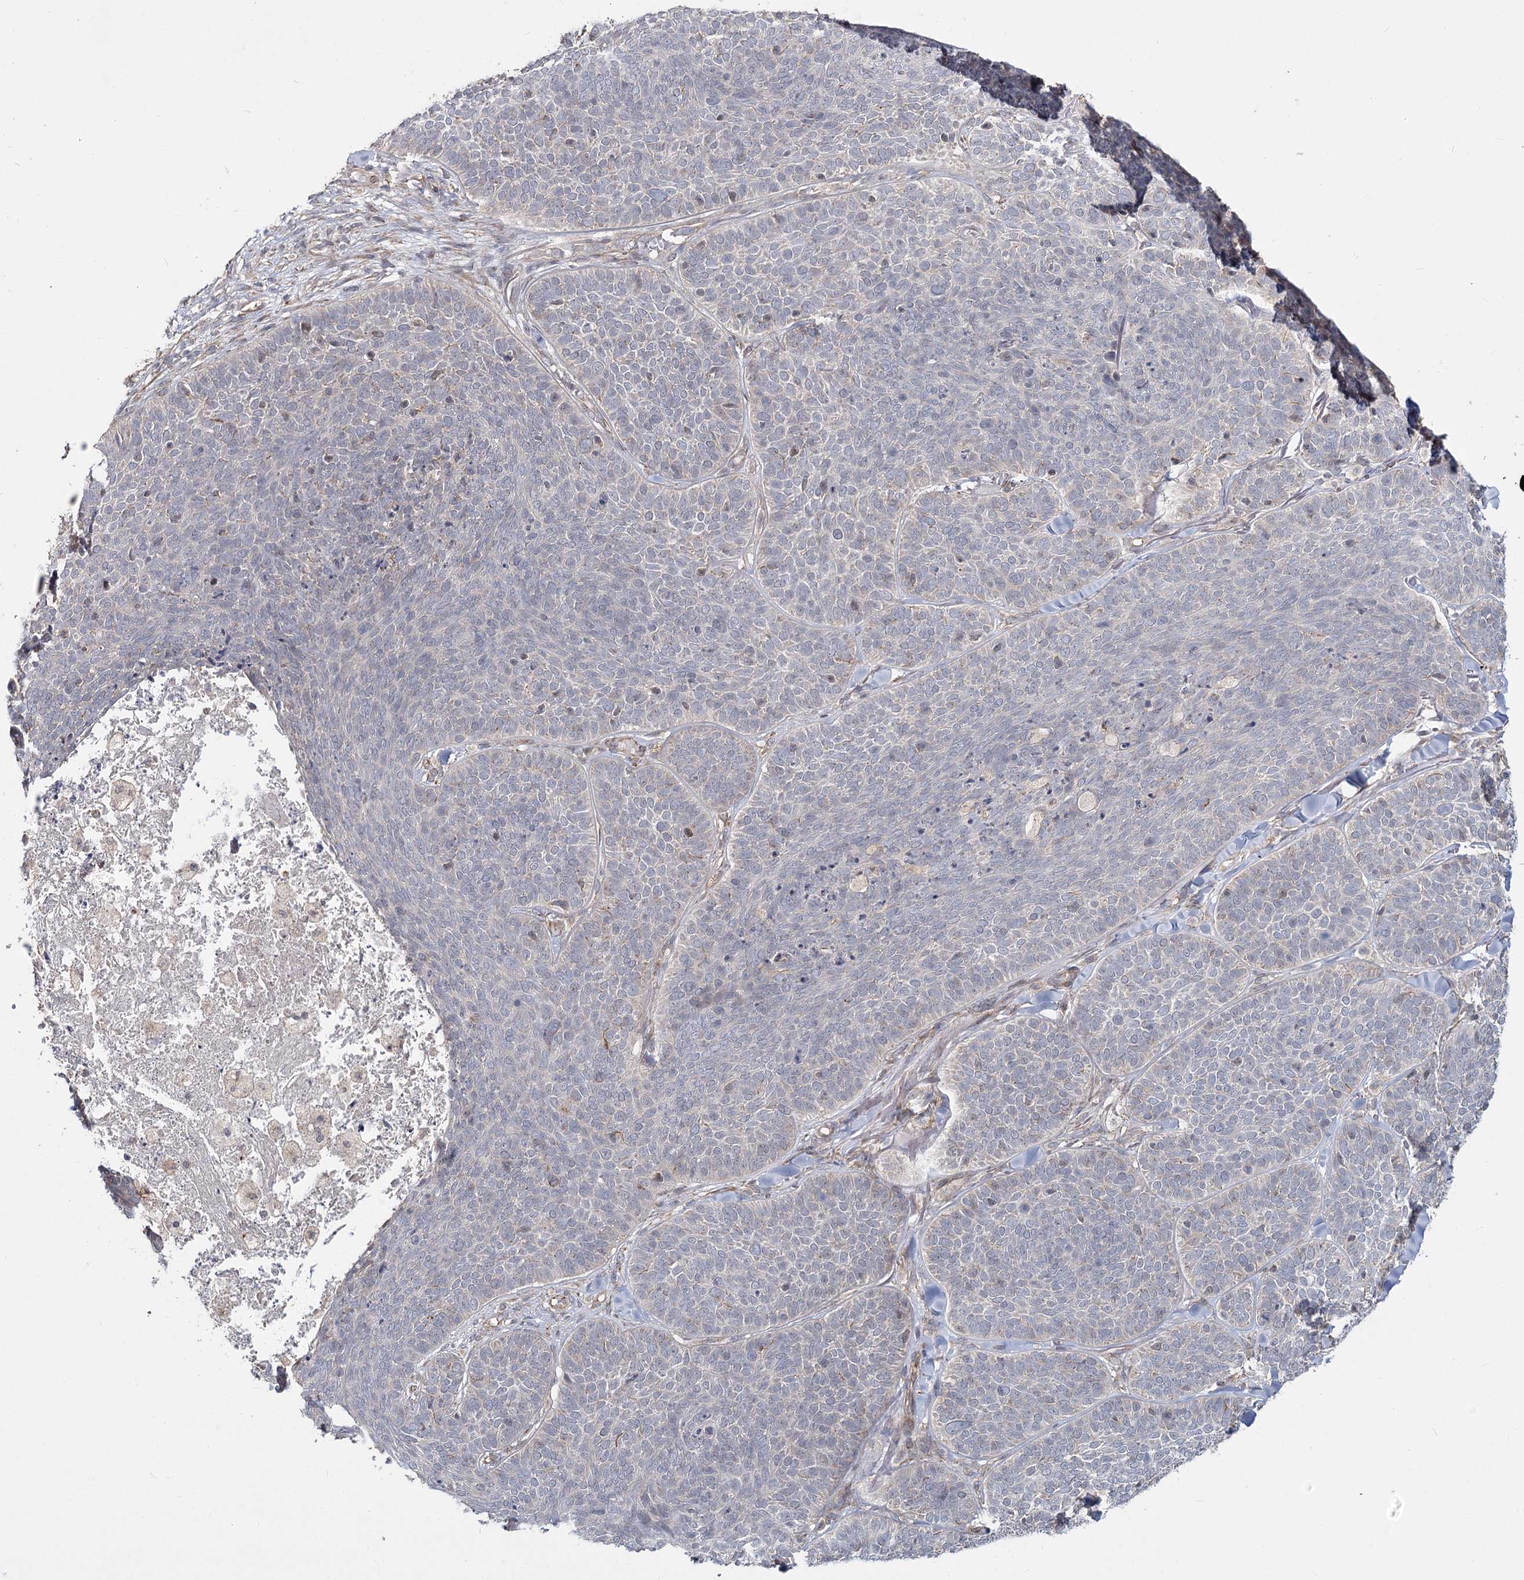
{"staining": {"intensity": "negative", "quantity": "none", "location": "none"}, "tissue": "skin cancer", "cell_type": "Tumor cells", "image_type": "cancer", "snomed": [{"axis": "morphology", "description": "Basal cell carcinoma"}, {"axis": "topography", "description": "Skin"}], "caption": "Skin cancer stained for a protein using immunohistochemistry shows no positivity tumor cells.", "gene": "TBC1D9B", "patient": {"sex": "male", "age": 85}}